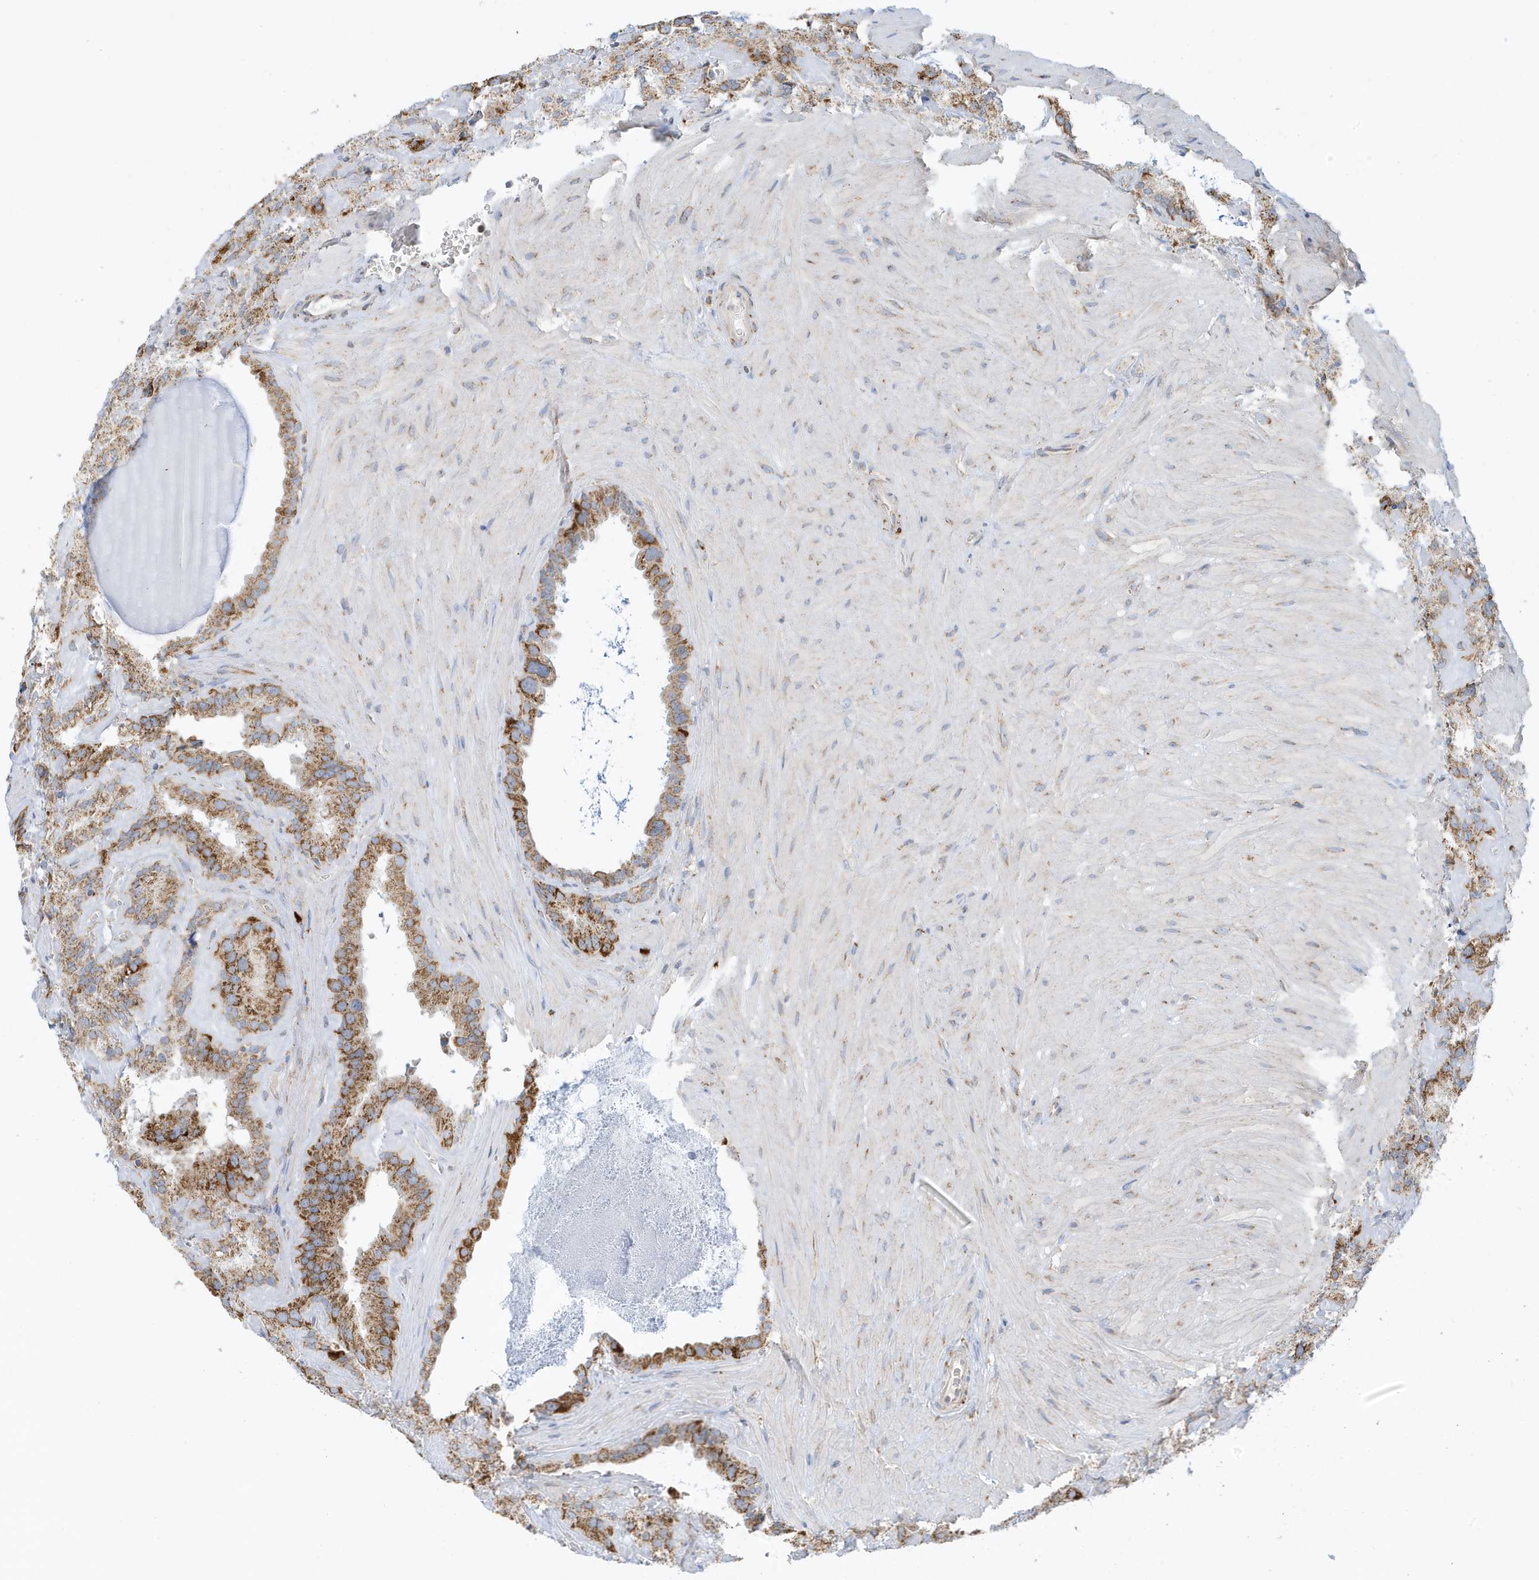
{"staining": {"intensity": "moderate", "quantity": ">75%", "location": "cytoplasmic/membranous"}, "tissue": "seminal vesicle", "cell_type": "Glandular cells", "image_type": "normal", "snomed": [{"axis": "morphology", "description": "Normal tissue, NOS"}, {"axis": "topography", "description": "Prostate"}, {"axis": "topography", "description": "Seminal veicle"}], "caption": "A medium amount of moderate cytoplasmic/membranous positivity is identified in approximately >75% of glandular cells in benign seminal vesicle.", "gene": "ATP5ME", "patient": {"sex": "male", "age": 59}}